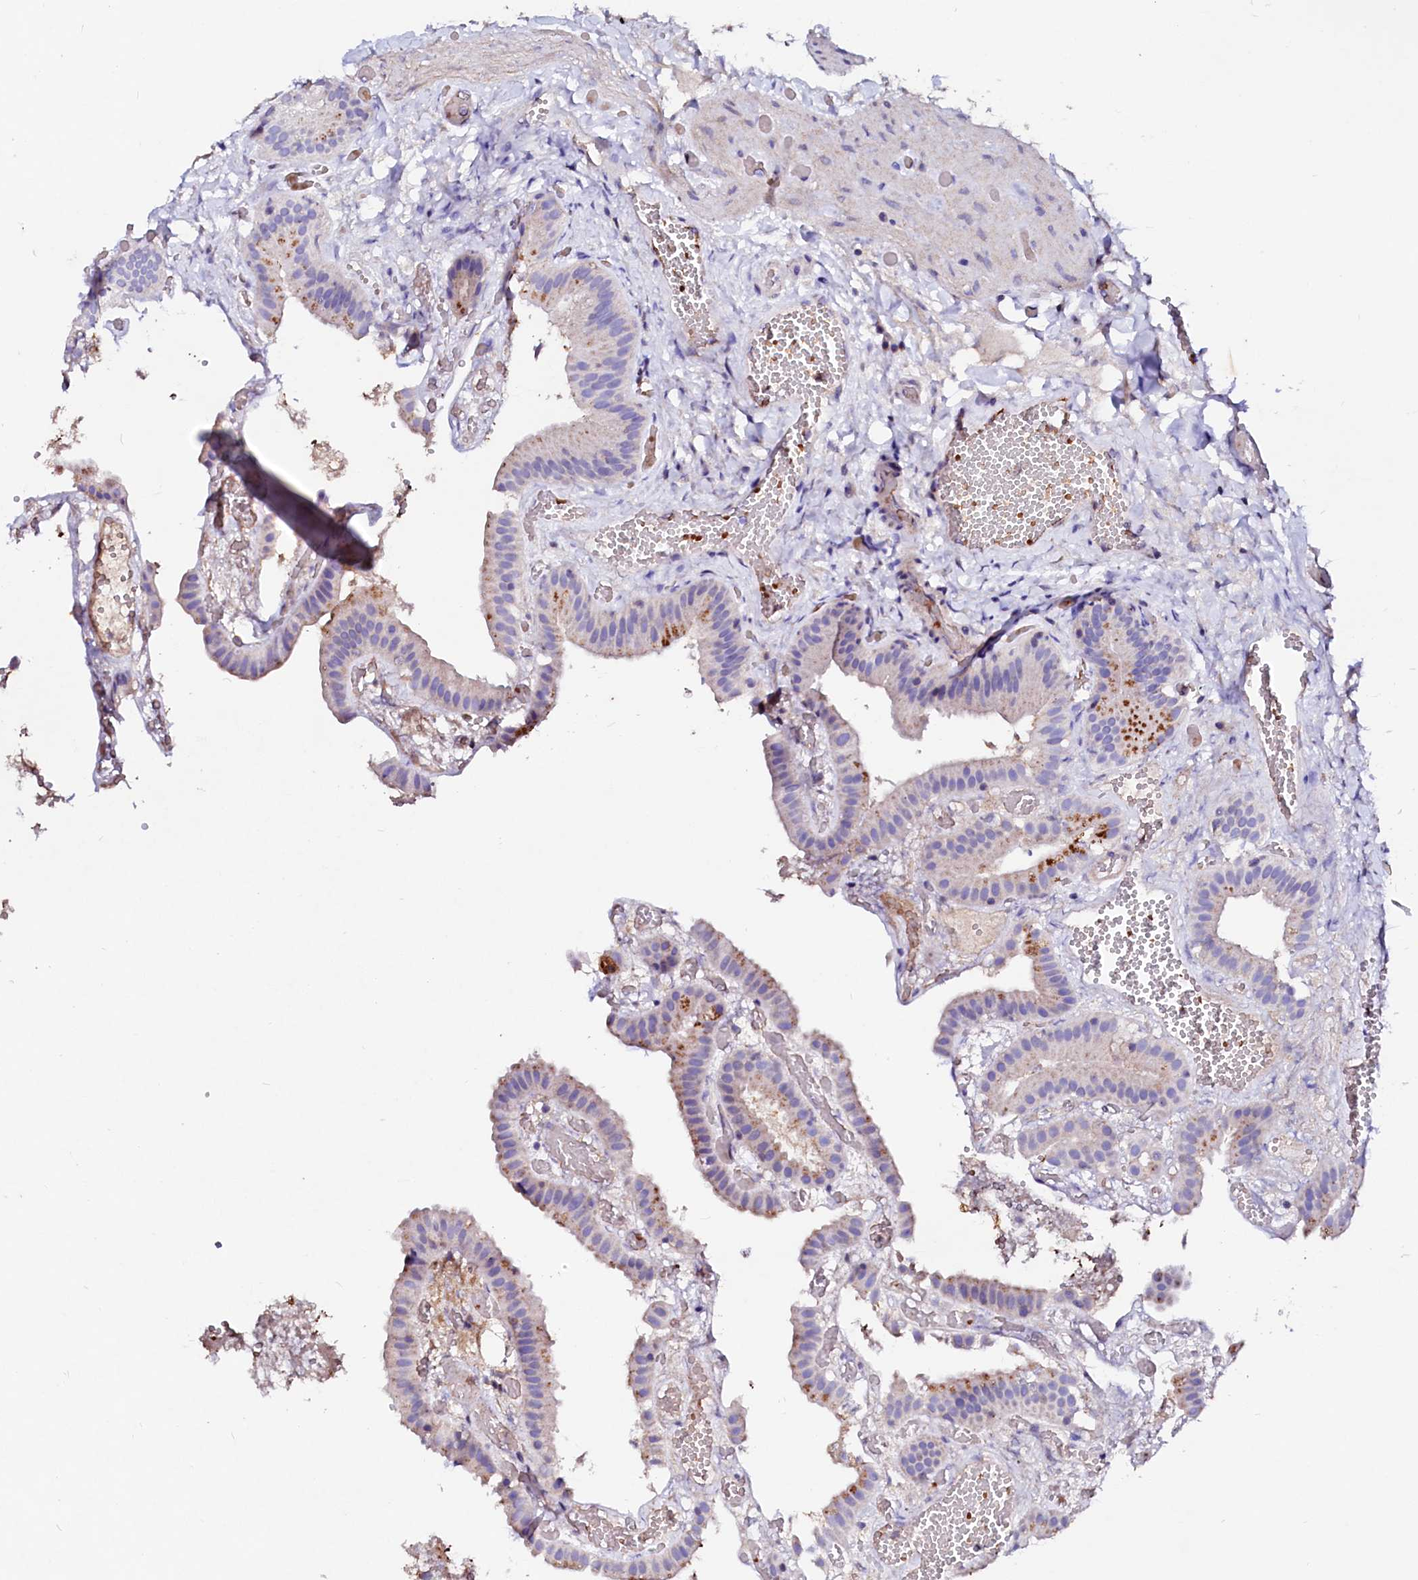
{"staining": {"intensity": "moderate", "quantity": "25%-75%", "location": "cytoplasmic/membranous"}, "tissue": "gallbladder", "cell_type": "Glandular cells", "image_type": "normal", "snomed": [{"axis": "morphology", "description": "Normal tissue, NOS"}, {"axis": "topography", "description": "Gallbladder"}], "caption": "A brown stain shows moderate cytoplasmic/membranous positivity of a protein in glandular cells of unremarkable human gallbladder. Immunohistochemistry stains the protein in brown and the nuclei are stained blue.", "gene": "RAB27A", "patient": {"sex": "female", "age": 64}}